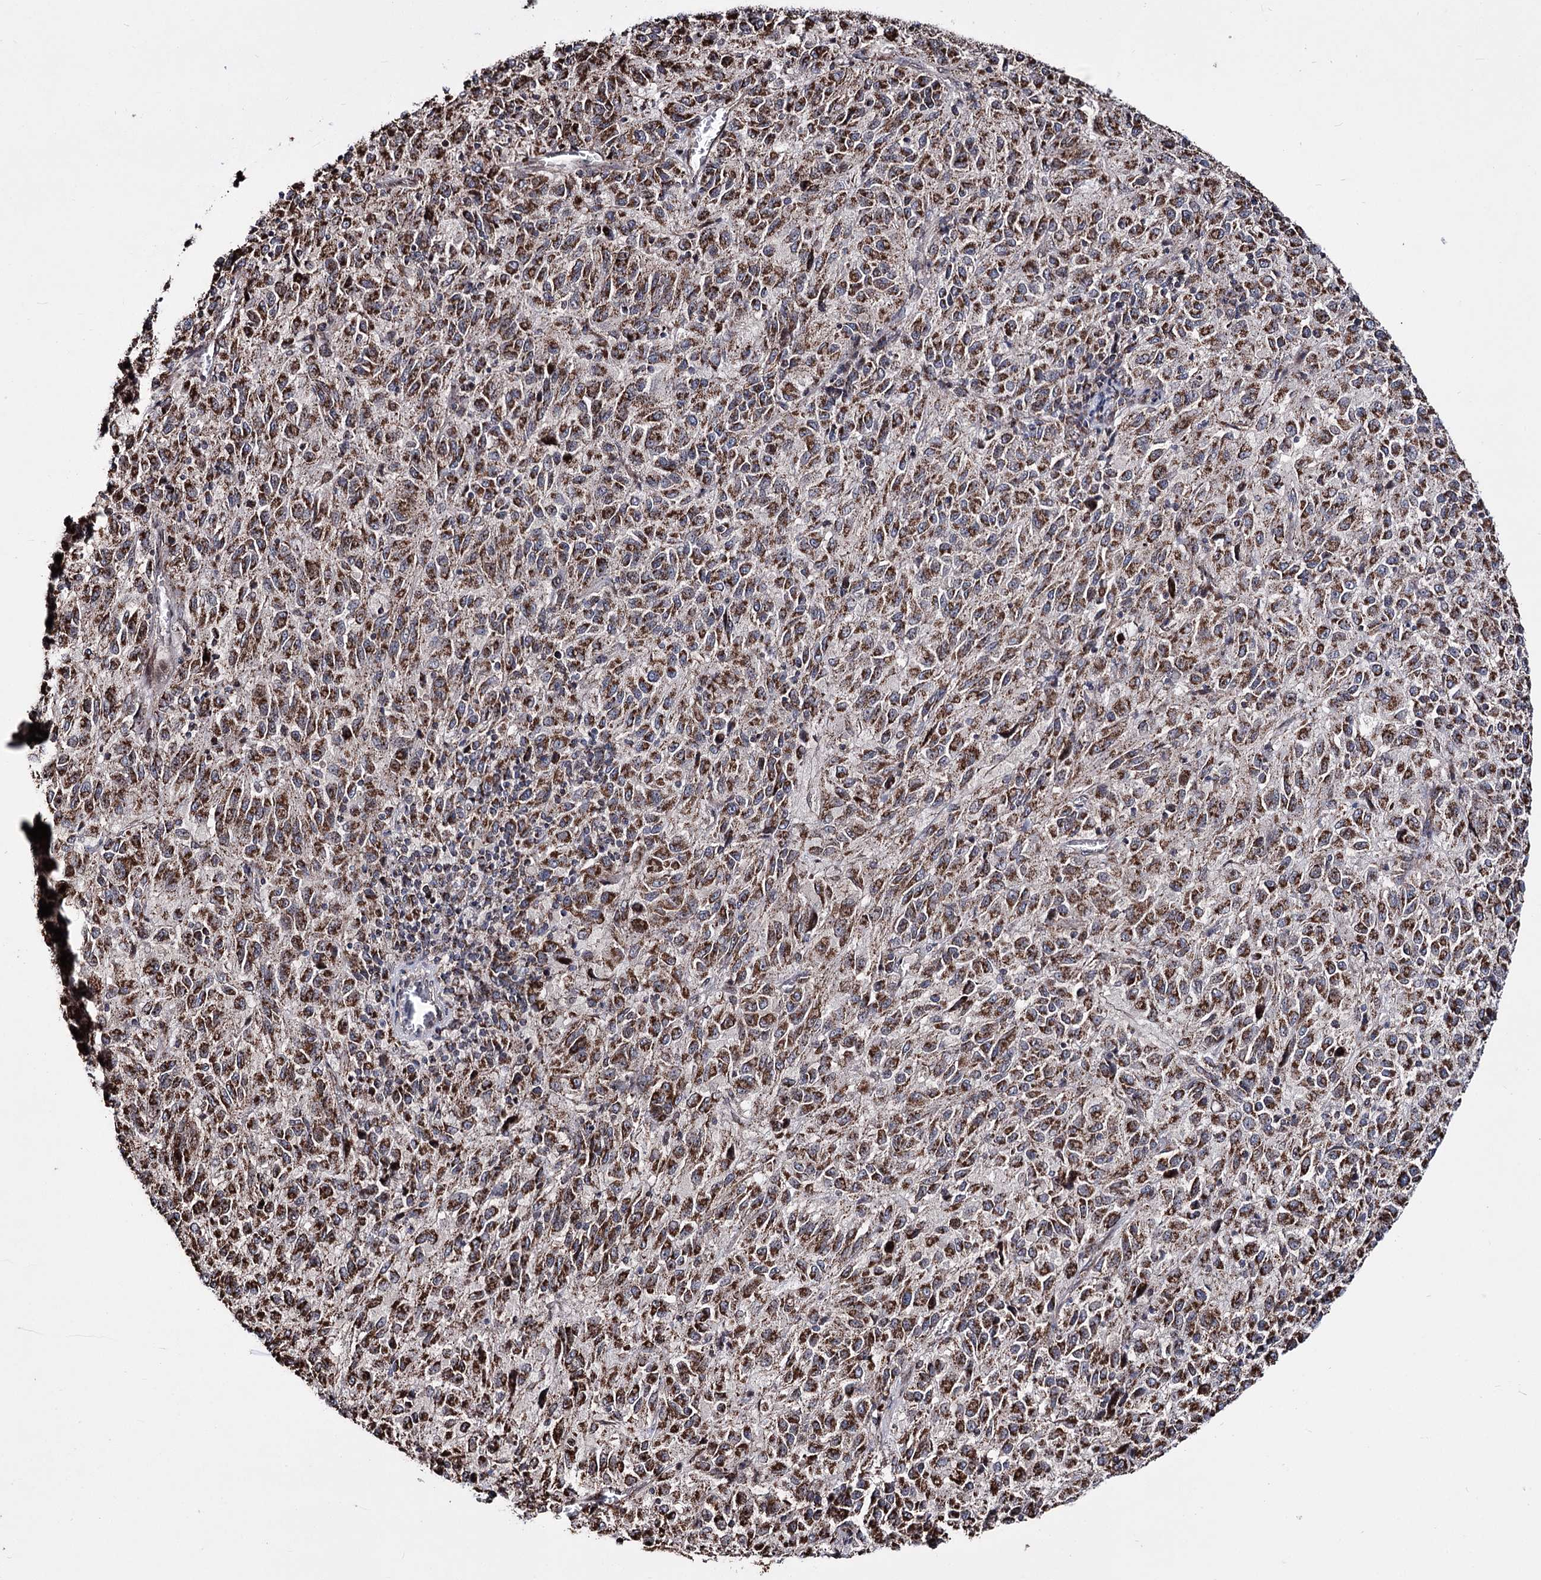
{"staining": {"intensity": "strong", "quantity": ">75%", "location": "cytoplasmic/membranous"}, "tissue": "melanoma", "cell_type": "Tumor cells", "image_type": "cancer", "snomed": [{"axis": "morphology", "description": "Malignant melanoma, Metastatic site"}, {"axis": "topography", "description": "Lung"}], "caption": "A micrograph of malignant melanoma (metastatic site) stained for a protein shows strong cytoplasmic/membranous brown staining in tumor cells. The staining was performed using DAB (3,3'-diaminobenzidine) to visualize the protein expression in brown, while the nuclei were stained in blue with hematoxylin (Magnification: 20x).", "gene": "CREB3L4", "patient": {"sex": "male", "age": 64}}